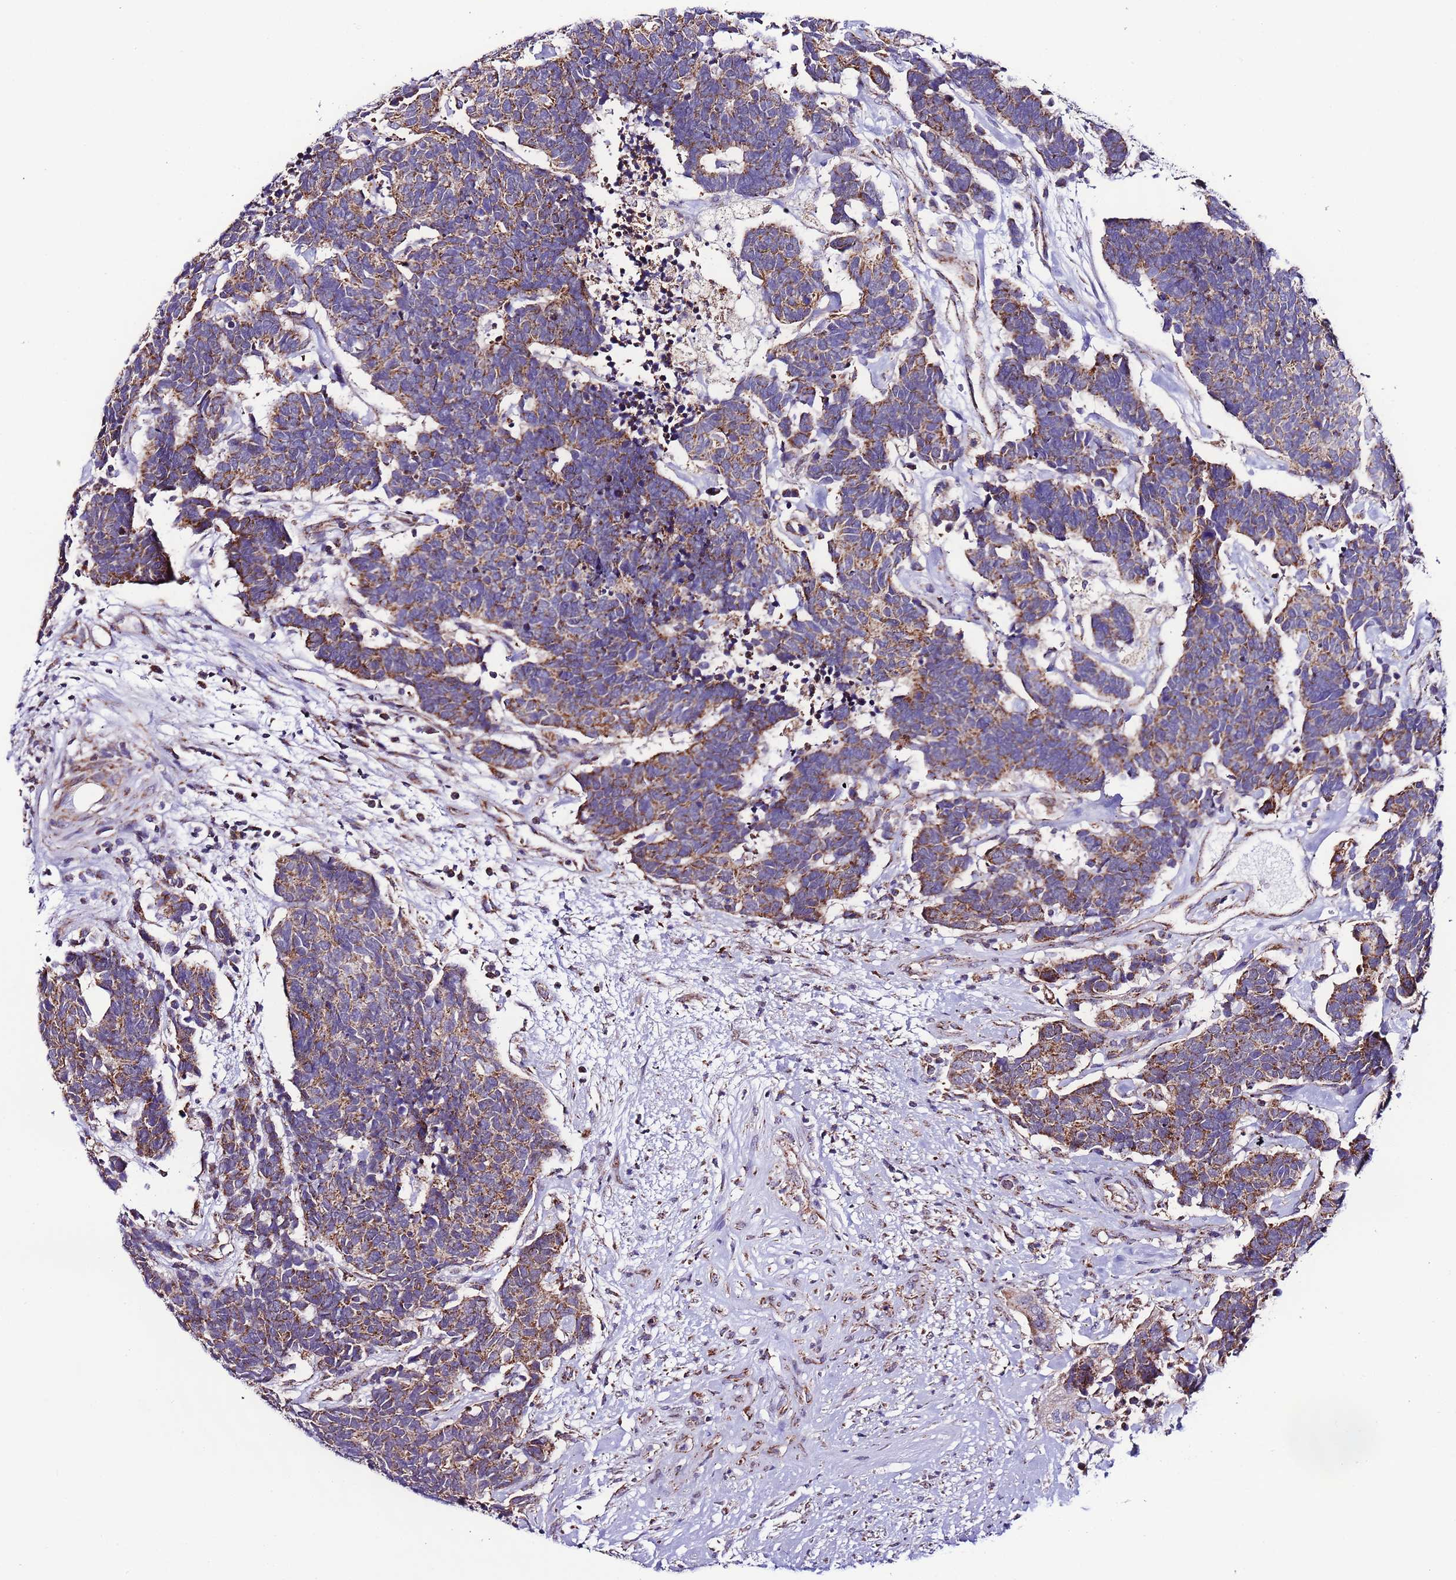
{"staining": {"intensity": "moderate", "quantity": ">75%", "location": "cytoplasmic/membranous"}, "tissue": "carcinoid", "cell_type": "Tumor cells", "image_type": "cancer", "snomed": [{"axis": "morphology", "description": "Carcinoma, NOS"}, {"axis": "morphology", "description": "Carcinoid, malignant, NOS"}, {"axis": "topography", "description": "Urinary bladder"}], "caption": "A brown stain shows moderate cytoplasmic/membranous staining of a protein in human carcinoid tumor cells.", "gene": "UEVLD", "patient": {"sex": "male", "age": 57}}